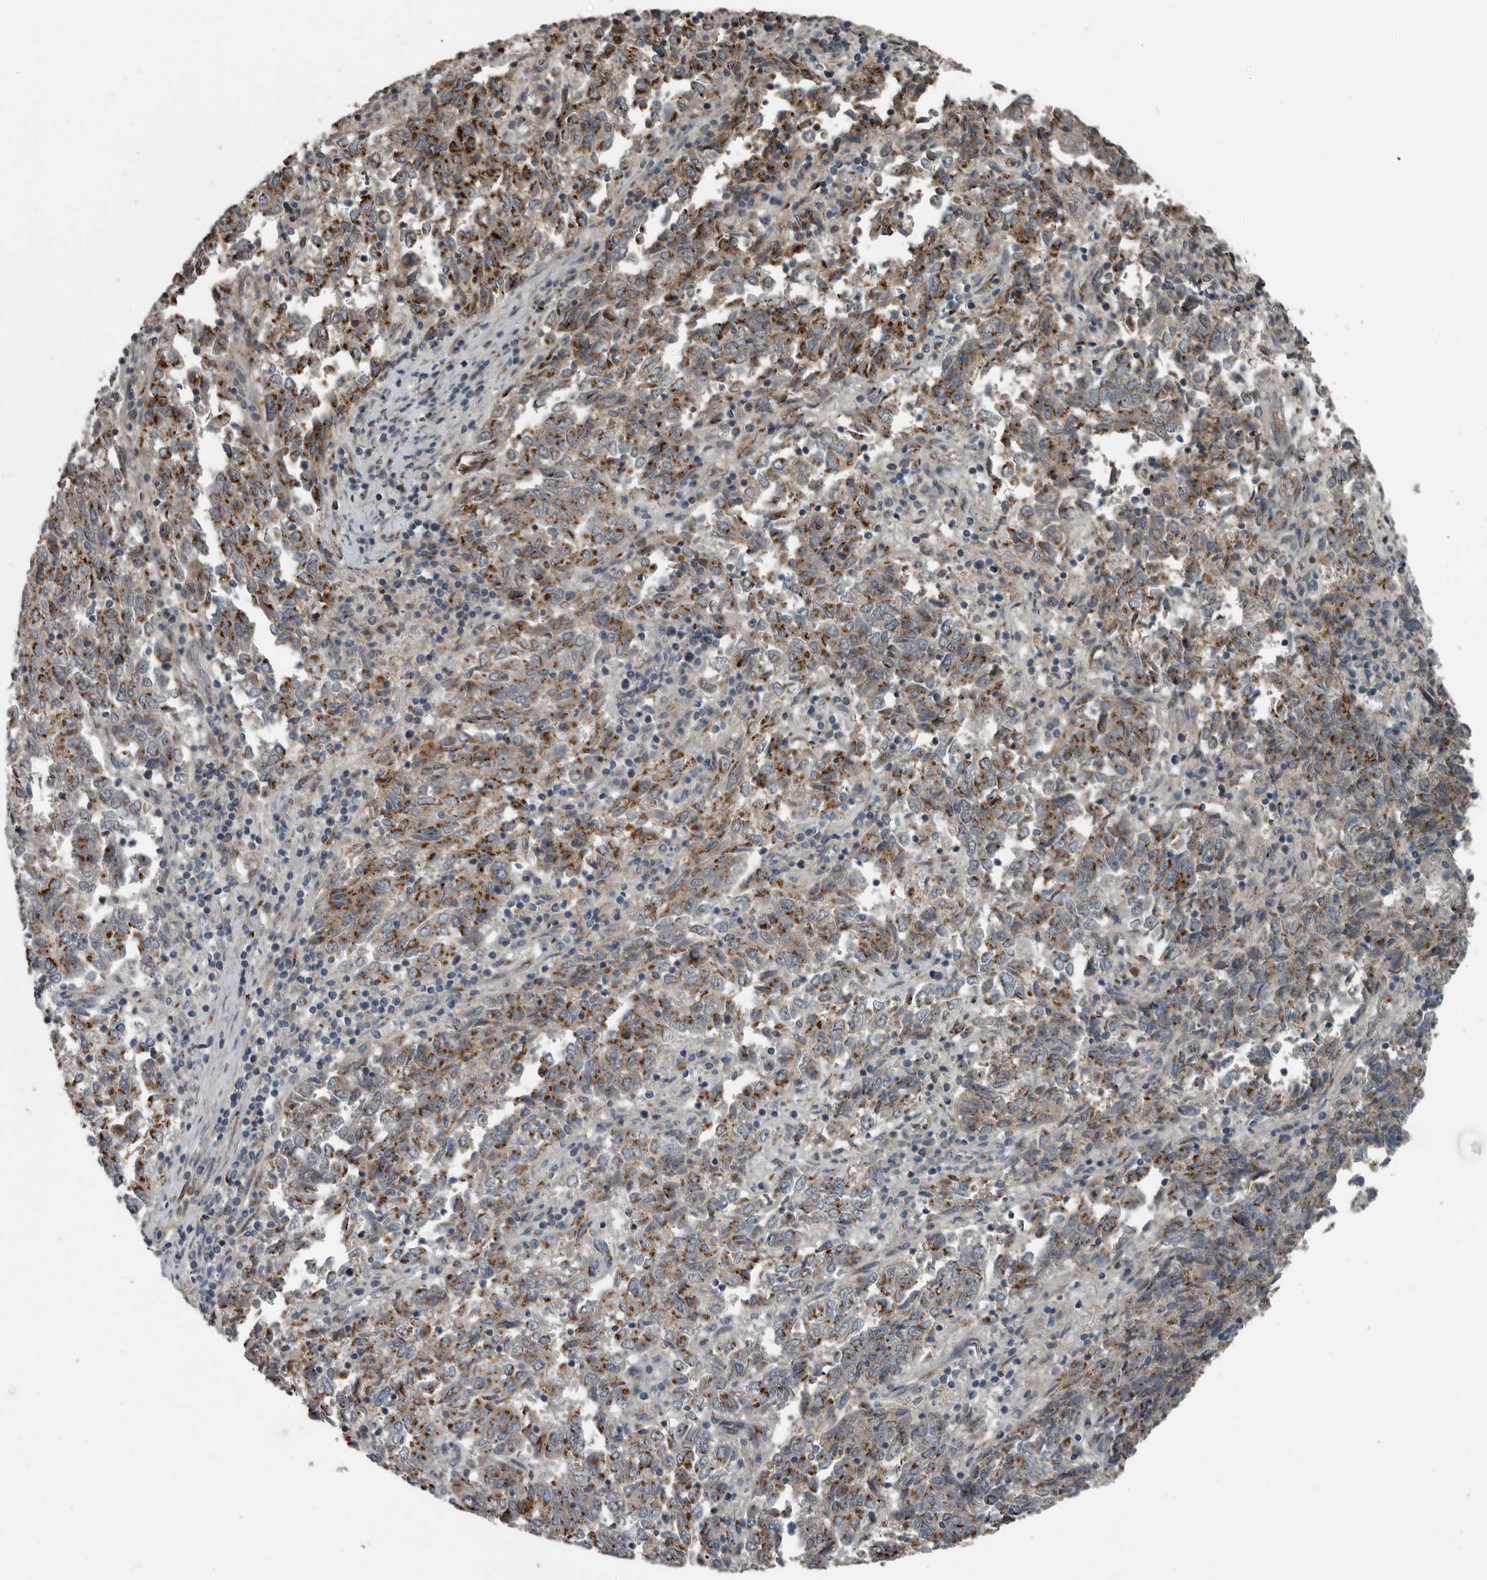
{"staining": {"intensity": "strong", "quantity": "25%-75%", "location": "cytoplasmic/membranous"}, "tissue": "endometrial cancer", "cell_type": "Tumor cells", "image_type": "cancer", "snomed": [{"axis": "morphology", "description": "Adenocarcinoma, NOS"}, {"axis": "topography", "description": "Endometrium"}], "caption": "The micrograph displays a brown stain indicating the presence of a protein in the cytoplasmic/membranous of tumor cells in endometrial cancer.", "gene": "ZNF345", "patient": {"sex": "female", "age": 80}}